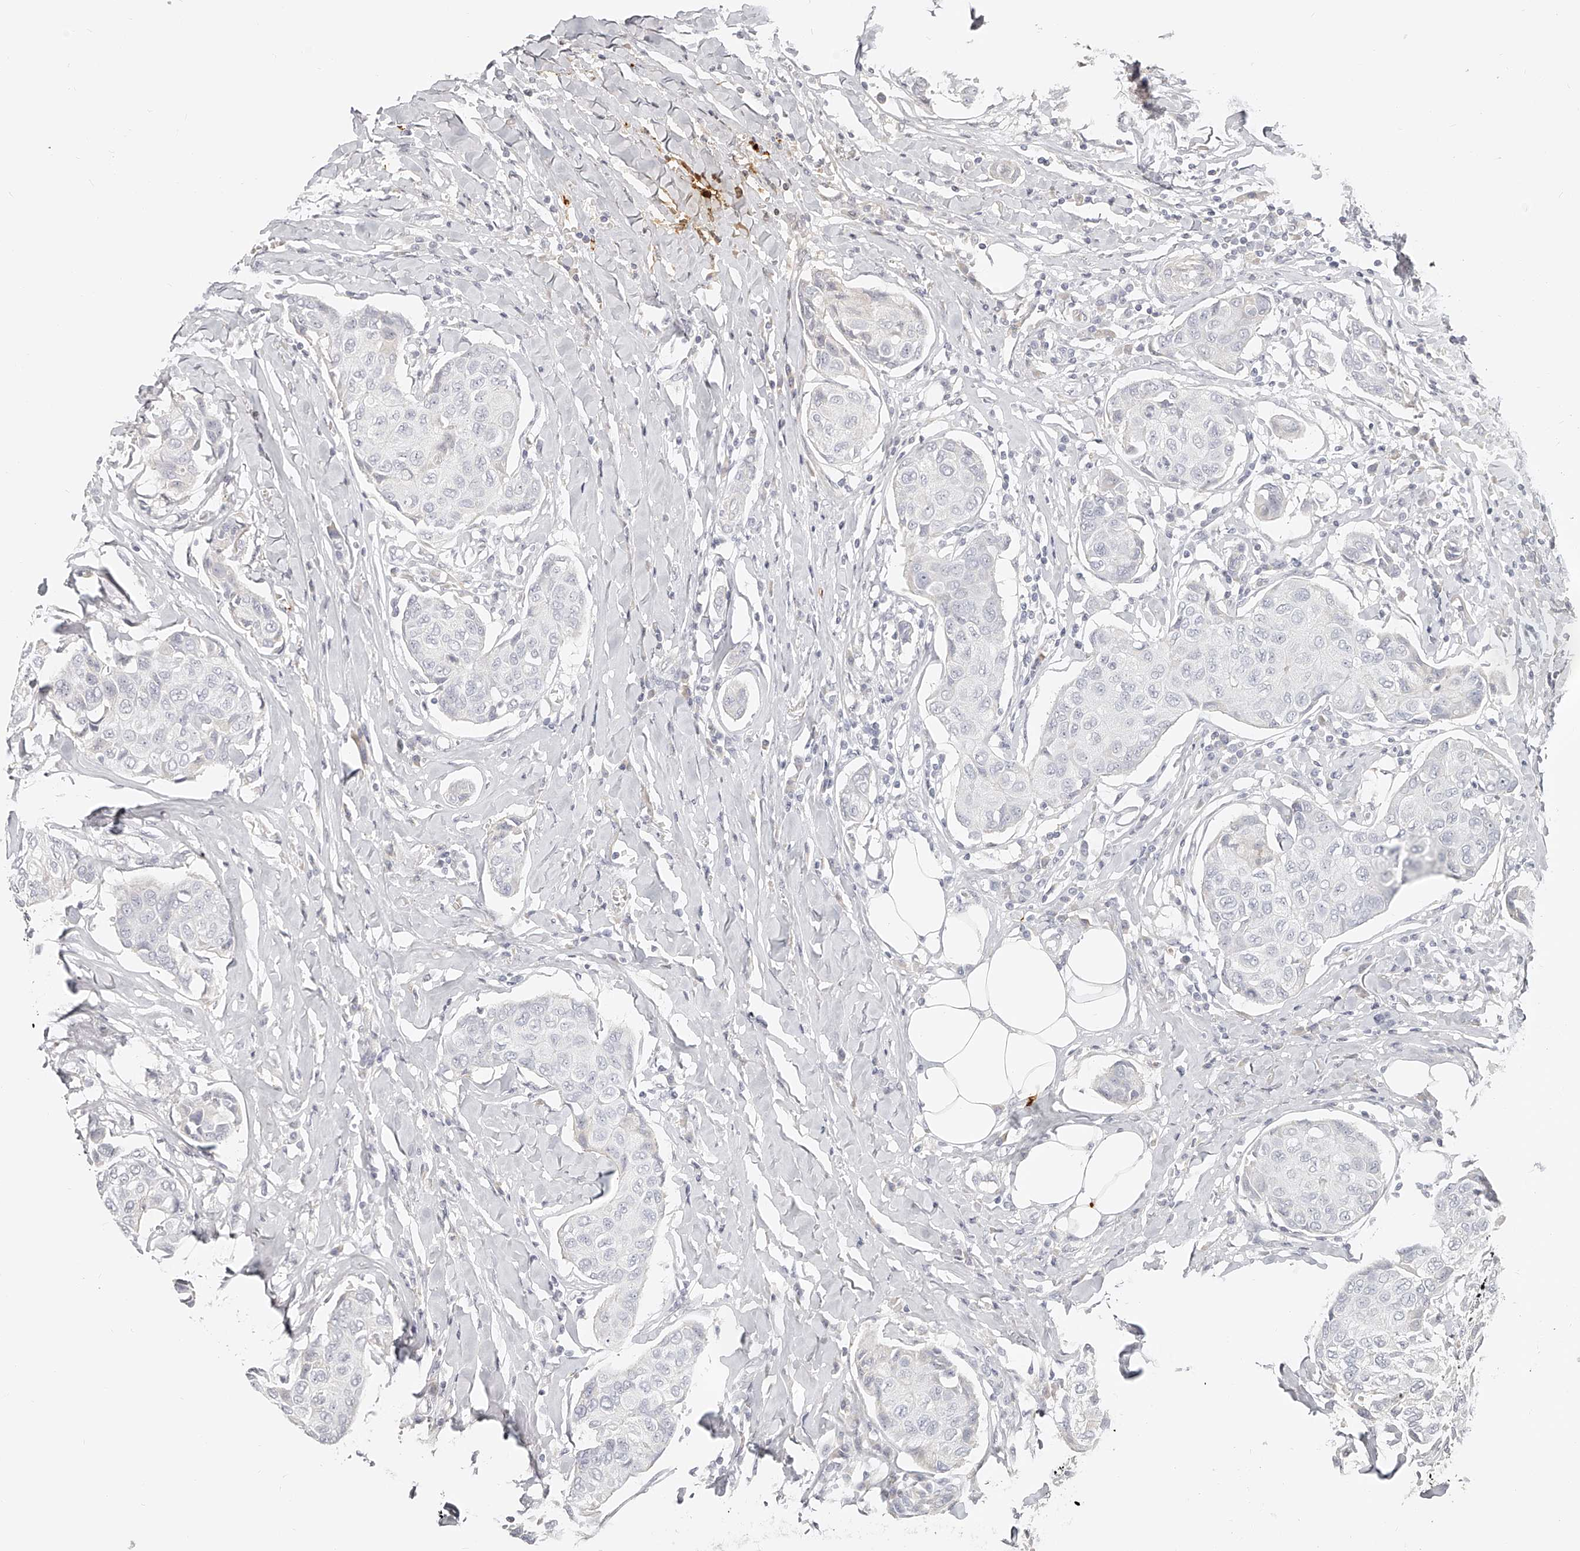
{"staining": {"intensity": "negative", "quantity": "none", "location": "none"}, "tissue": "breast cancer", "cell_type": "Tumor cells", "image_type": "cancer", "snomed": [{"axis": "morphology", "description": "Duct carcinoma"}, {"axis": "topography", "description": "Breast"}], "caption": "The IHC histopathology image has no significant positivity in tumor cells of intraductal carcinoma (breast) tissue. (Immunohistochemistry (ihc), brightfield microscopy, high magnification).", "gene": "ITGB3", "patient": {"sex": "female", "age": 80}}